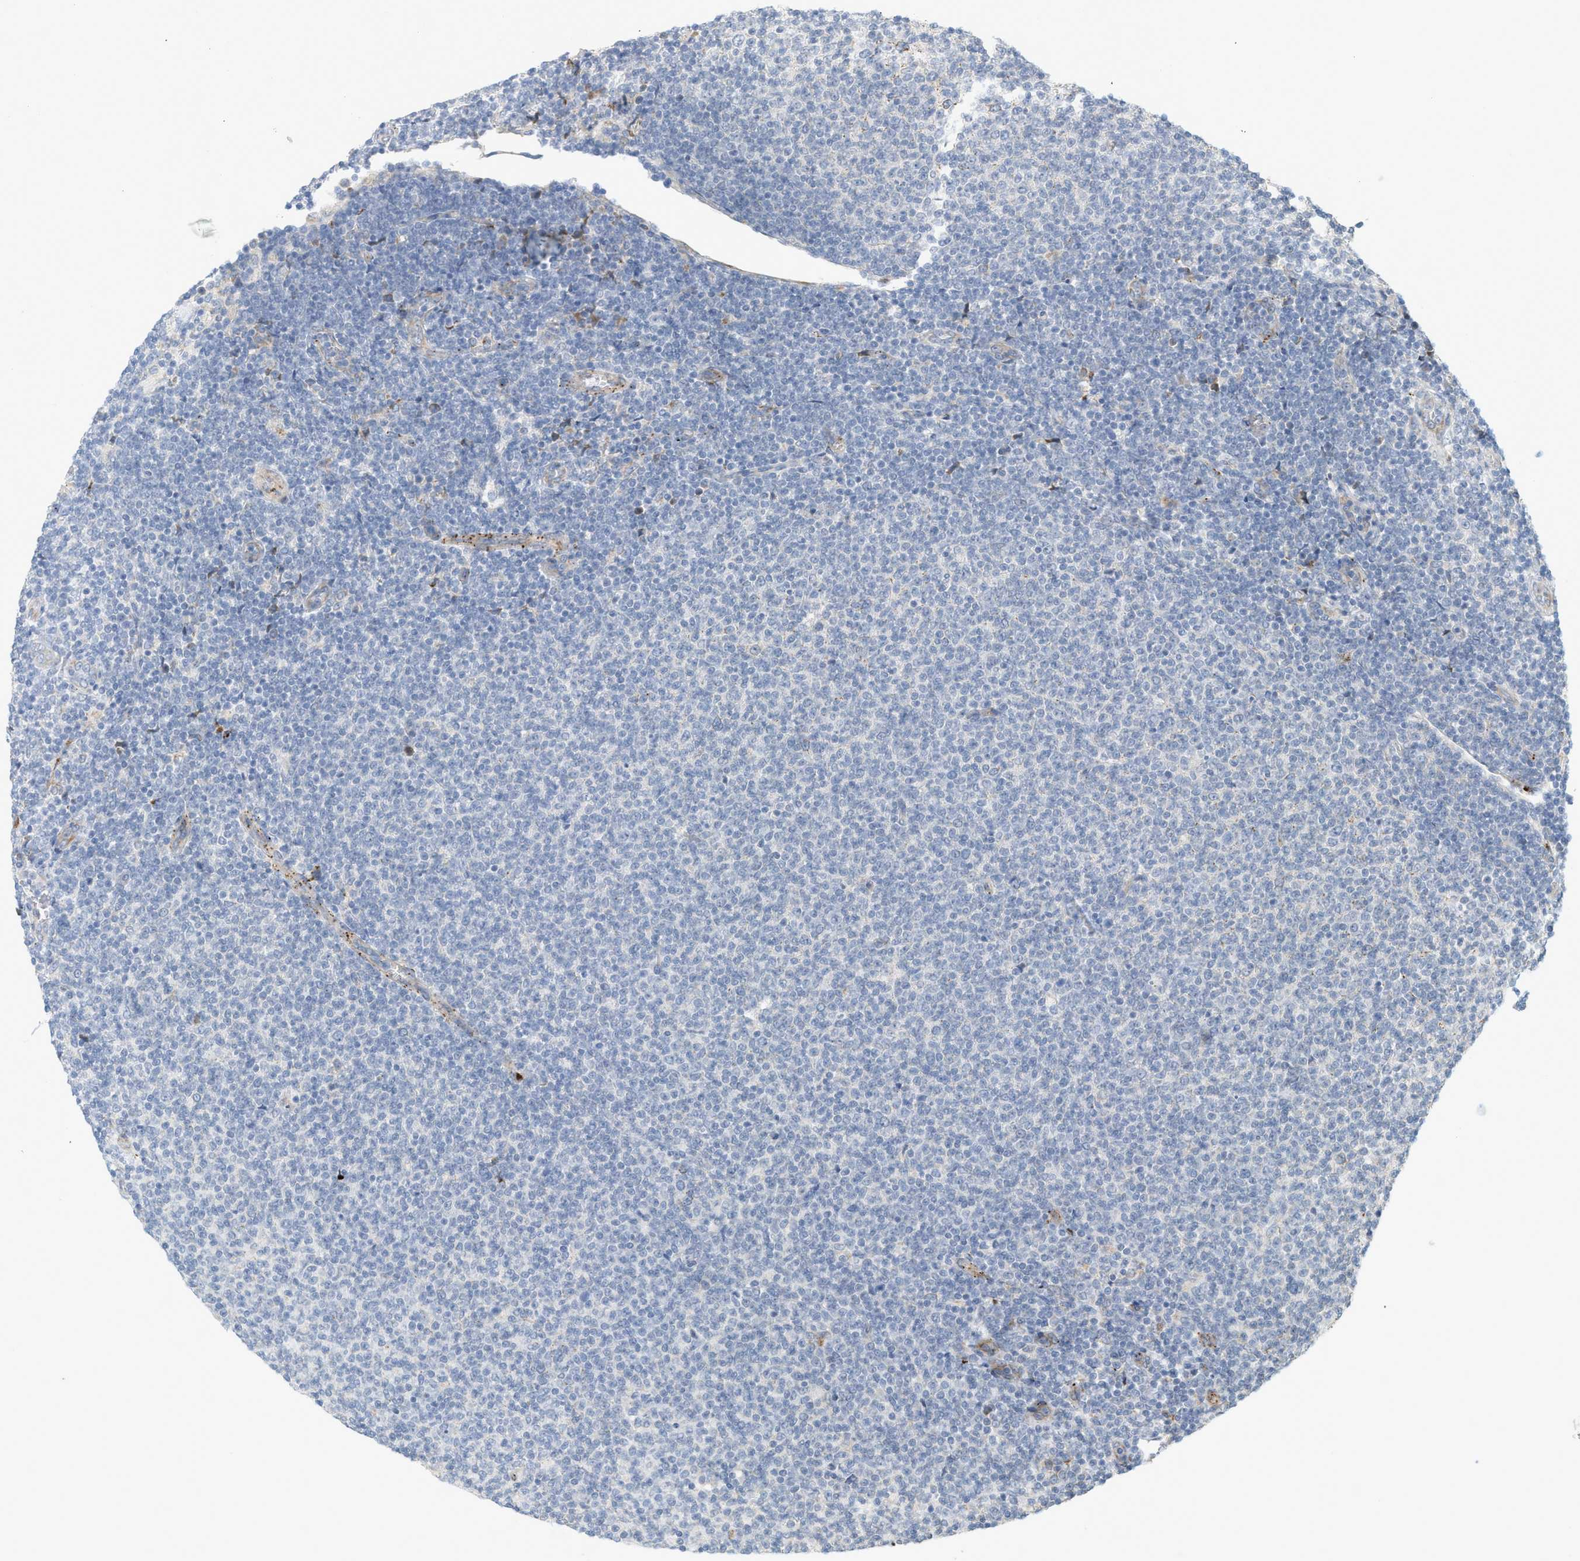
{"staining": {"intensity": "negative", "quantity": "none", "location": "none"}, "tissue": "lymphoma", "cell_type": "Tumor cells", "image_type": "cancer", "snomed": [{"axis": "morphology", "description": "Malignant lymphoma, non-Hodgkin's type, Low grade"}, {"axis": "topography", "description": "Lymph node"}], "caption": "This is a histopathology image of immunohistochemistry staining of malignant lymphoma, non-Hodgkin's type (low-grade), which shows no expression in tumor cells.", "gene": "SVOP", "patient": {"sex": "male", "age": 66}}